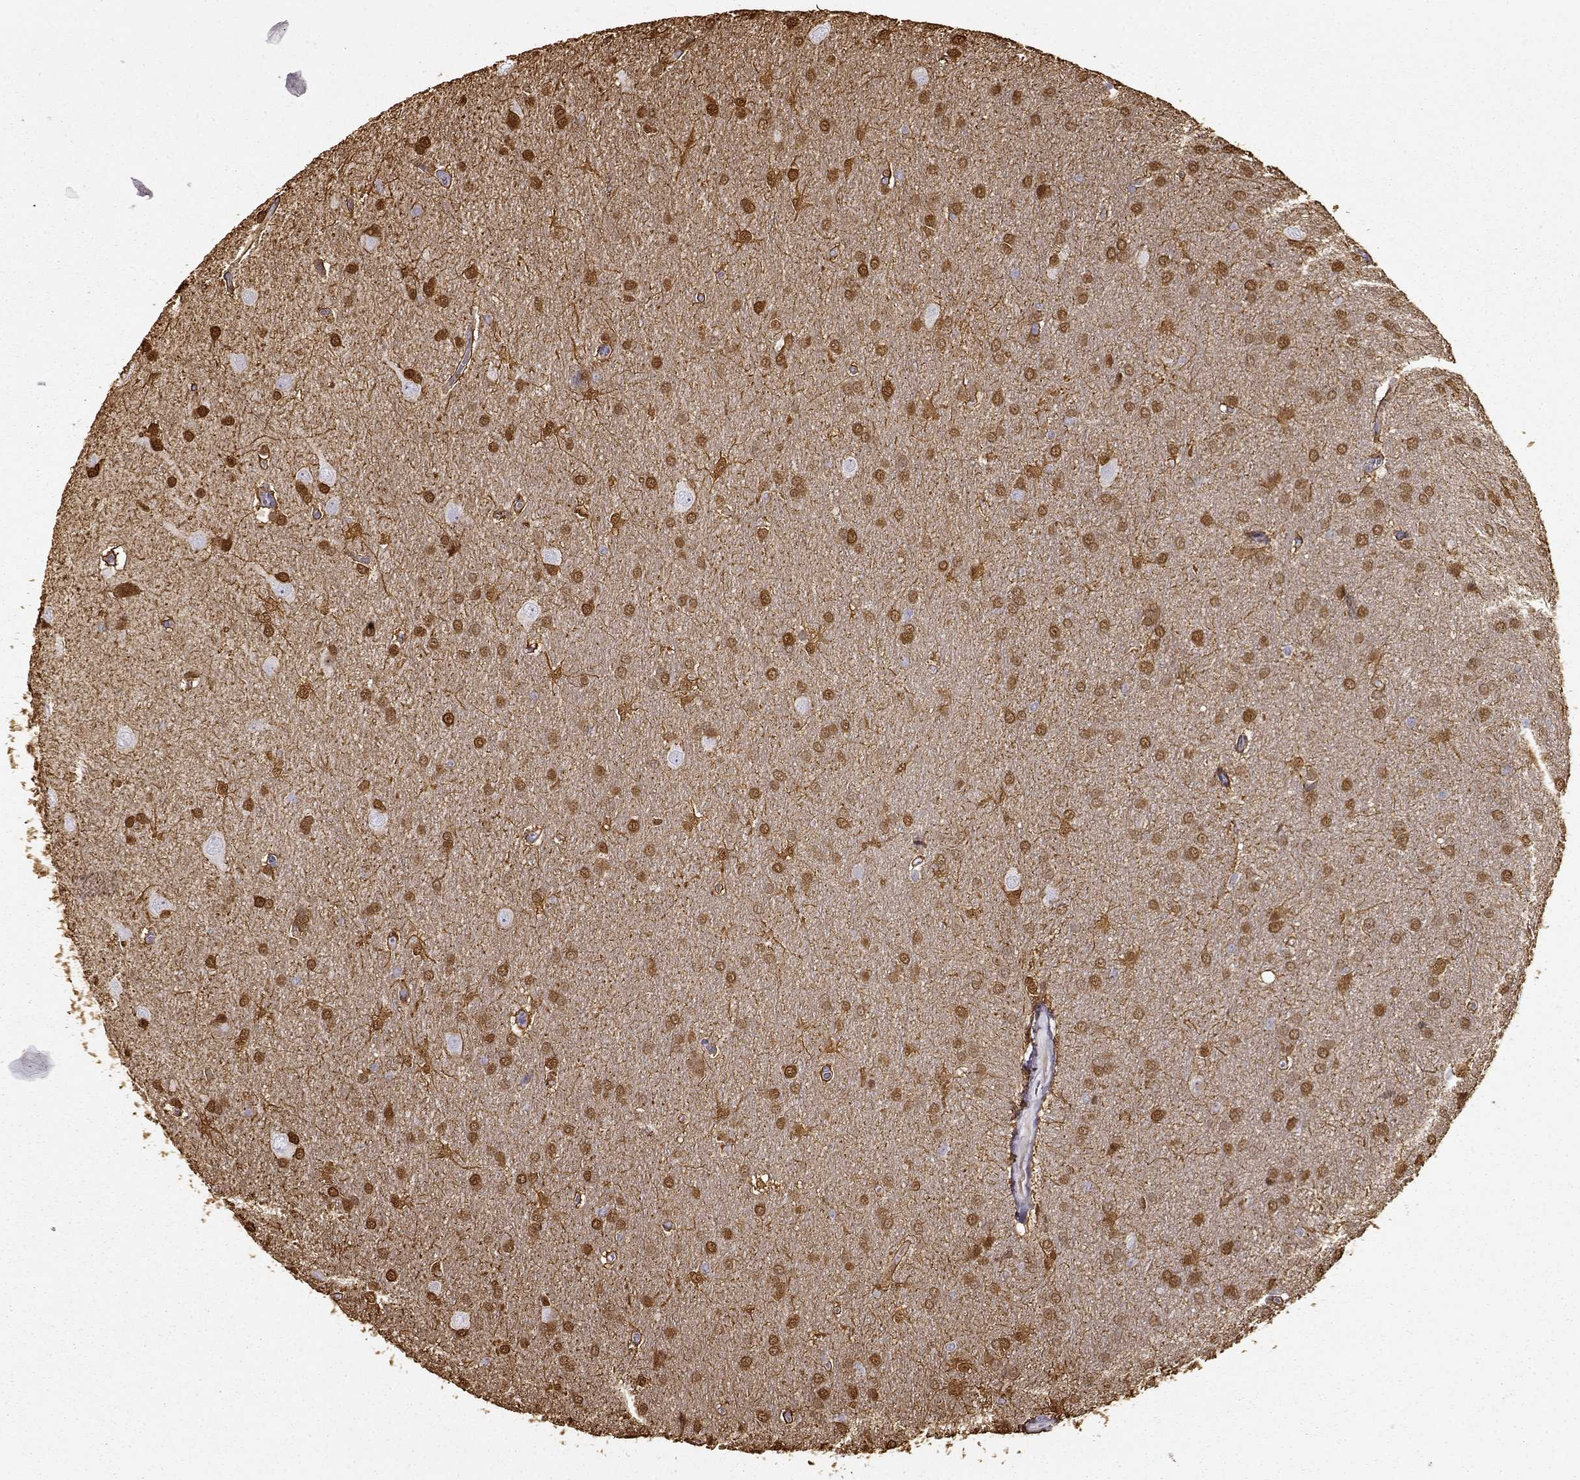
{"staining": {"intensity": "moderate", "quantity": ">75%", "location": "cytoplasmic/membranous,nuclear"}, "tissue": "glioma", "cell_type": "Tumor cells", "image_type": "cancer", "snomed": [{"axis": "morphology", "description": "Glioma, malignant, Low grade"}, {"axis": "topography", "description": "Brain"}], "caption": "This is a histology image of immunohistochemistry (IHC) staining of malignant low-grade glioma, which shows moderate staining in the cytoplasmic/membranous and nuclear of tumor cells.", "gene": "S100B", "patient": {"sex": "female", "age": 32}}